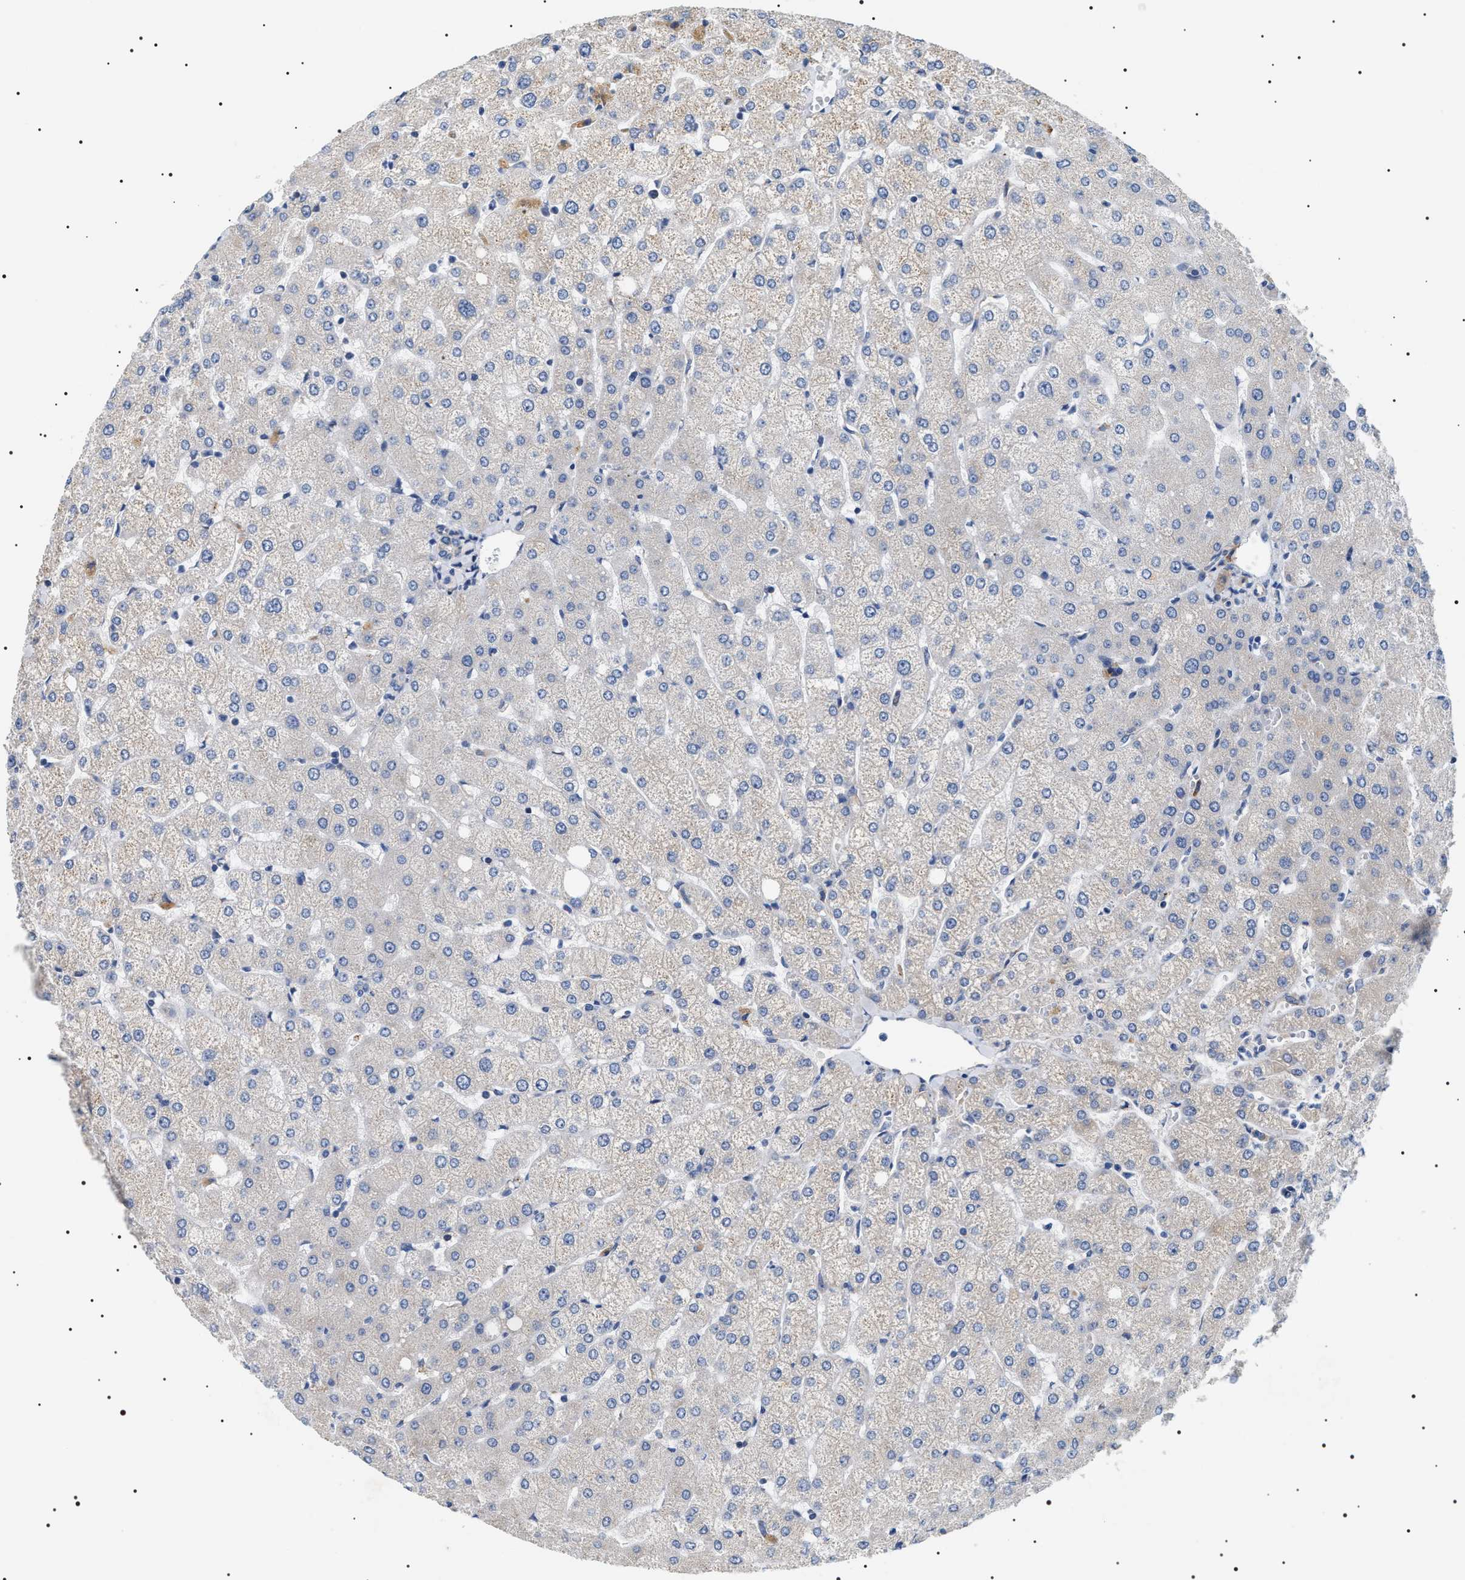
{"staining": {"intensity": "negative", "quantity": "none", "location": "none"}, "tissue": "liver", "cell_type": "Cholangiocytes", "image_type": "normal", "snomed": [{"axis": "morphology", "description": "Normal tissue, NOS"}, {"axis": "topography", "description": "Liver"}], "caption": "Immunohistochemistry histopathology image of benign liver: liver stained with DAB (3,3'-diaminobenzidine) exhibits no significant protein positivity in cholangiocytes. (DAB (3,3'-diaminobenzidine) IHC visualized using brightfield microscopy, high magnification).", "gene": "TMEM222", "patient": {"sex": "female", "age": 54}}